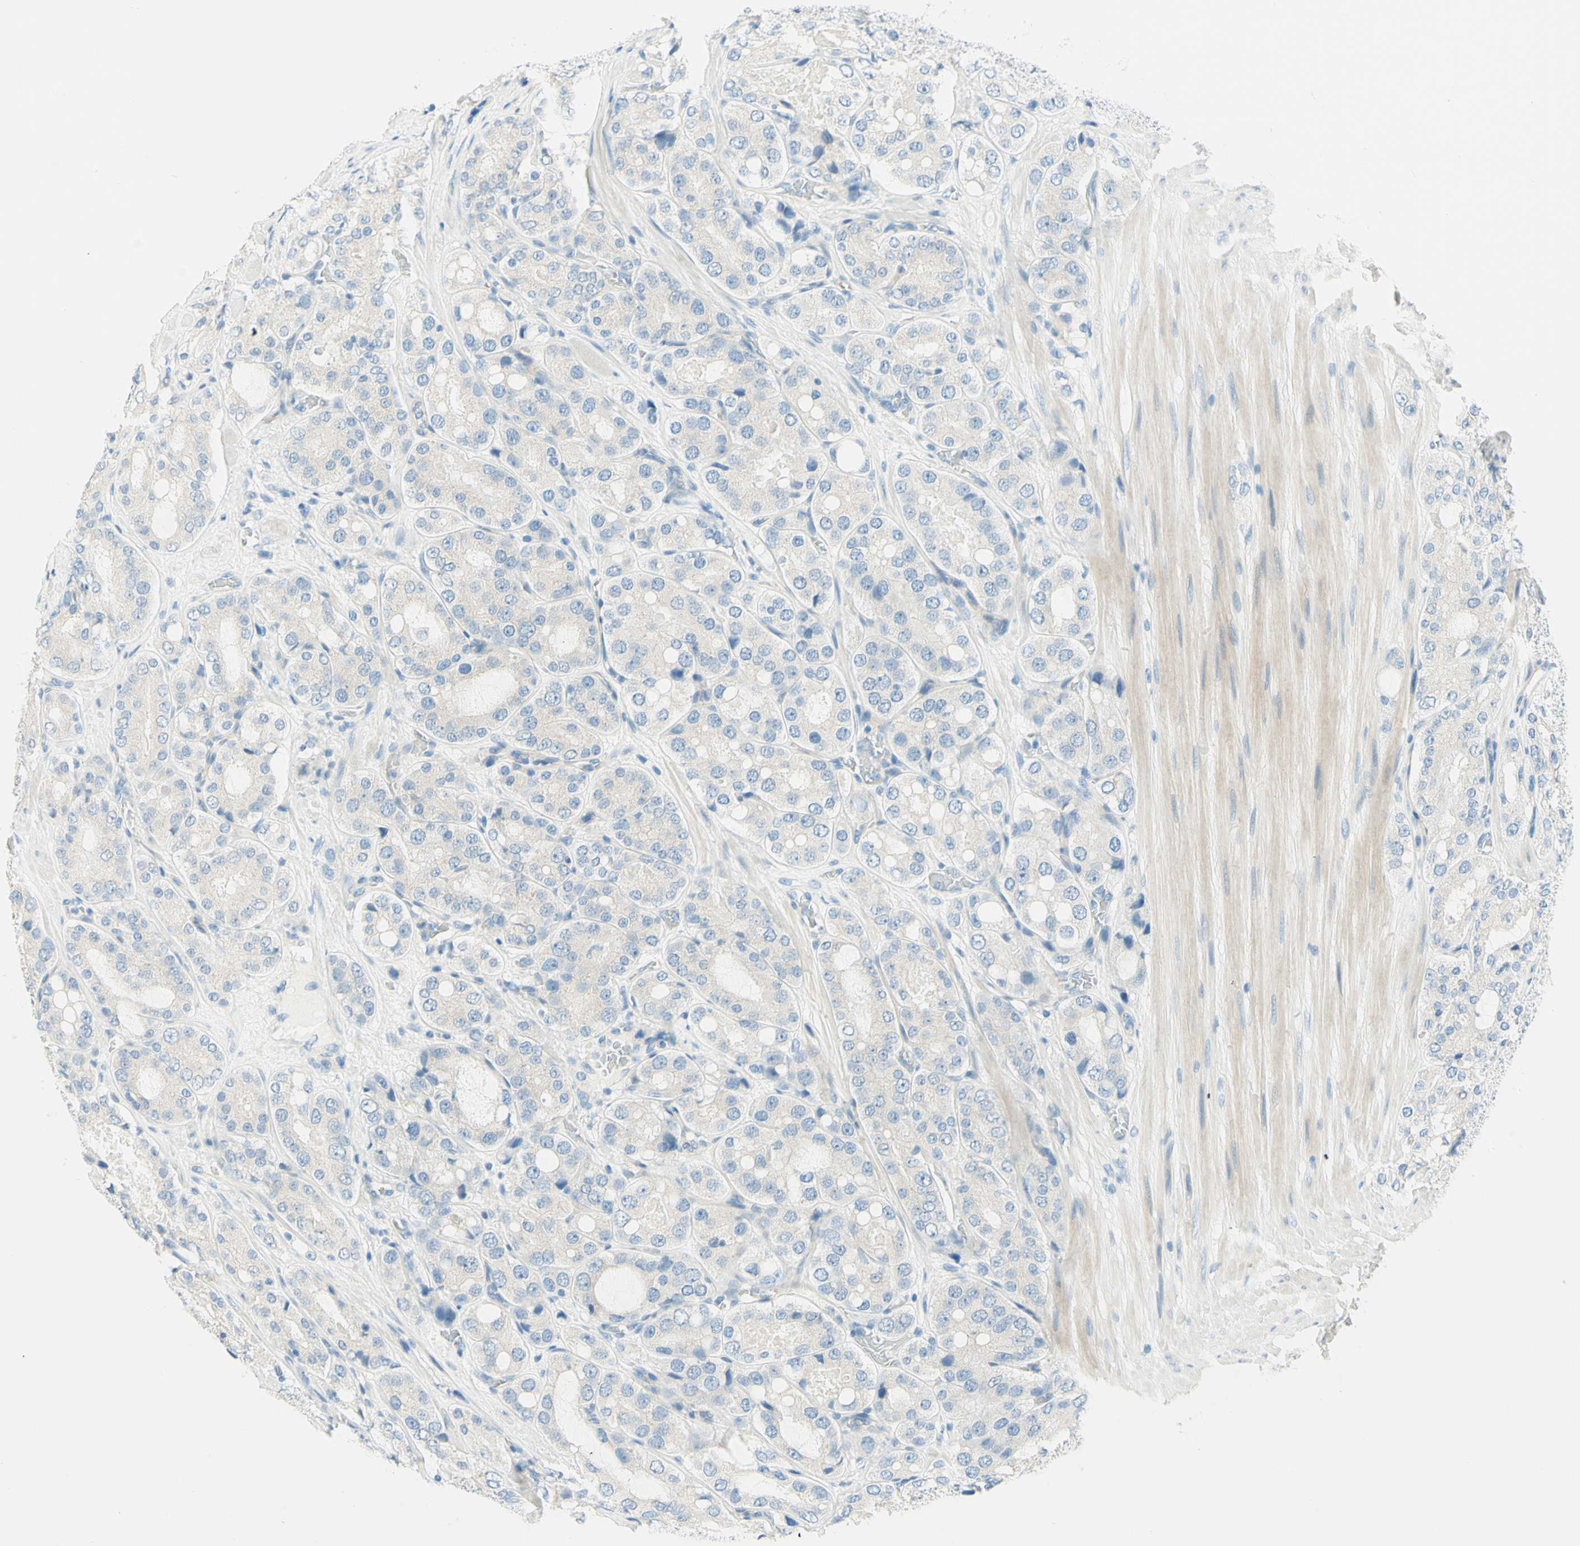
{"staining": {"intensity": "negative", "quantity": "none", "location": "none"}, "tissue": "prostate cancer", "cell_type": "Tumor cells", "image_type": "cancer", "snomed": [{"axis": "morphology", "description": "Adenocarcinoma, High grade"}, {"axis": "topography", "description": "Prostate"}], "caption": "A histopathology image of human prostate cancer is negative for staining in tumor cells.", "gene": "TMEM132D", "patient": {"sex": "male", "age": 65}}